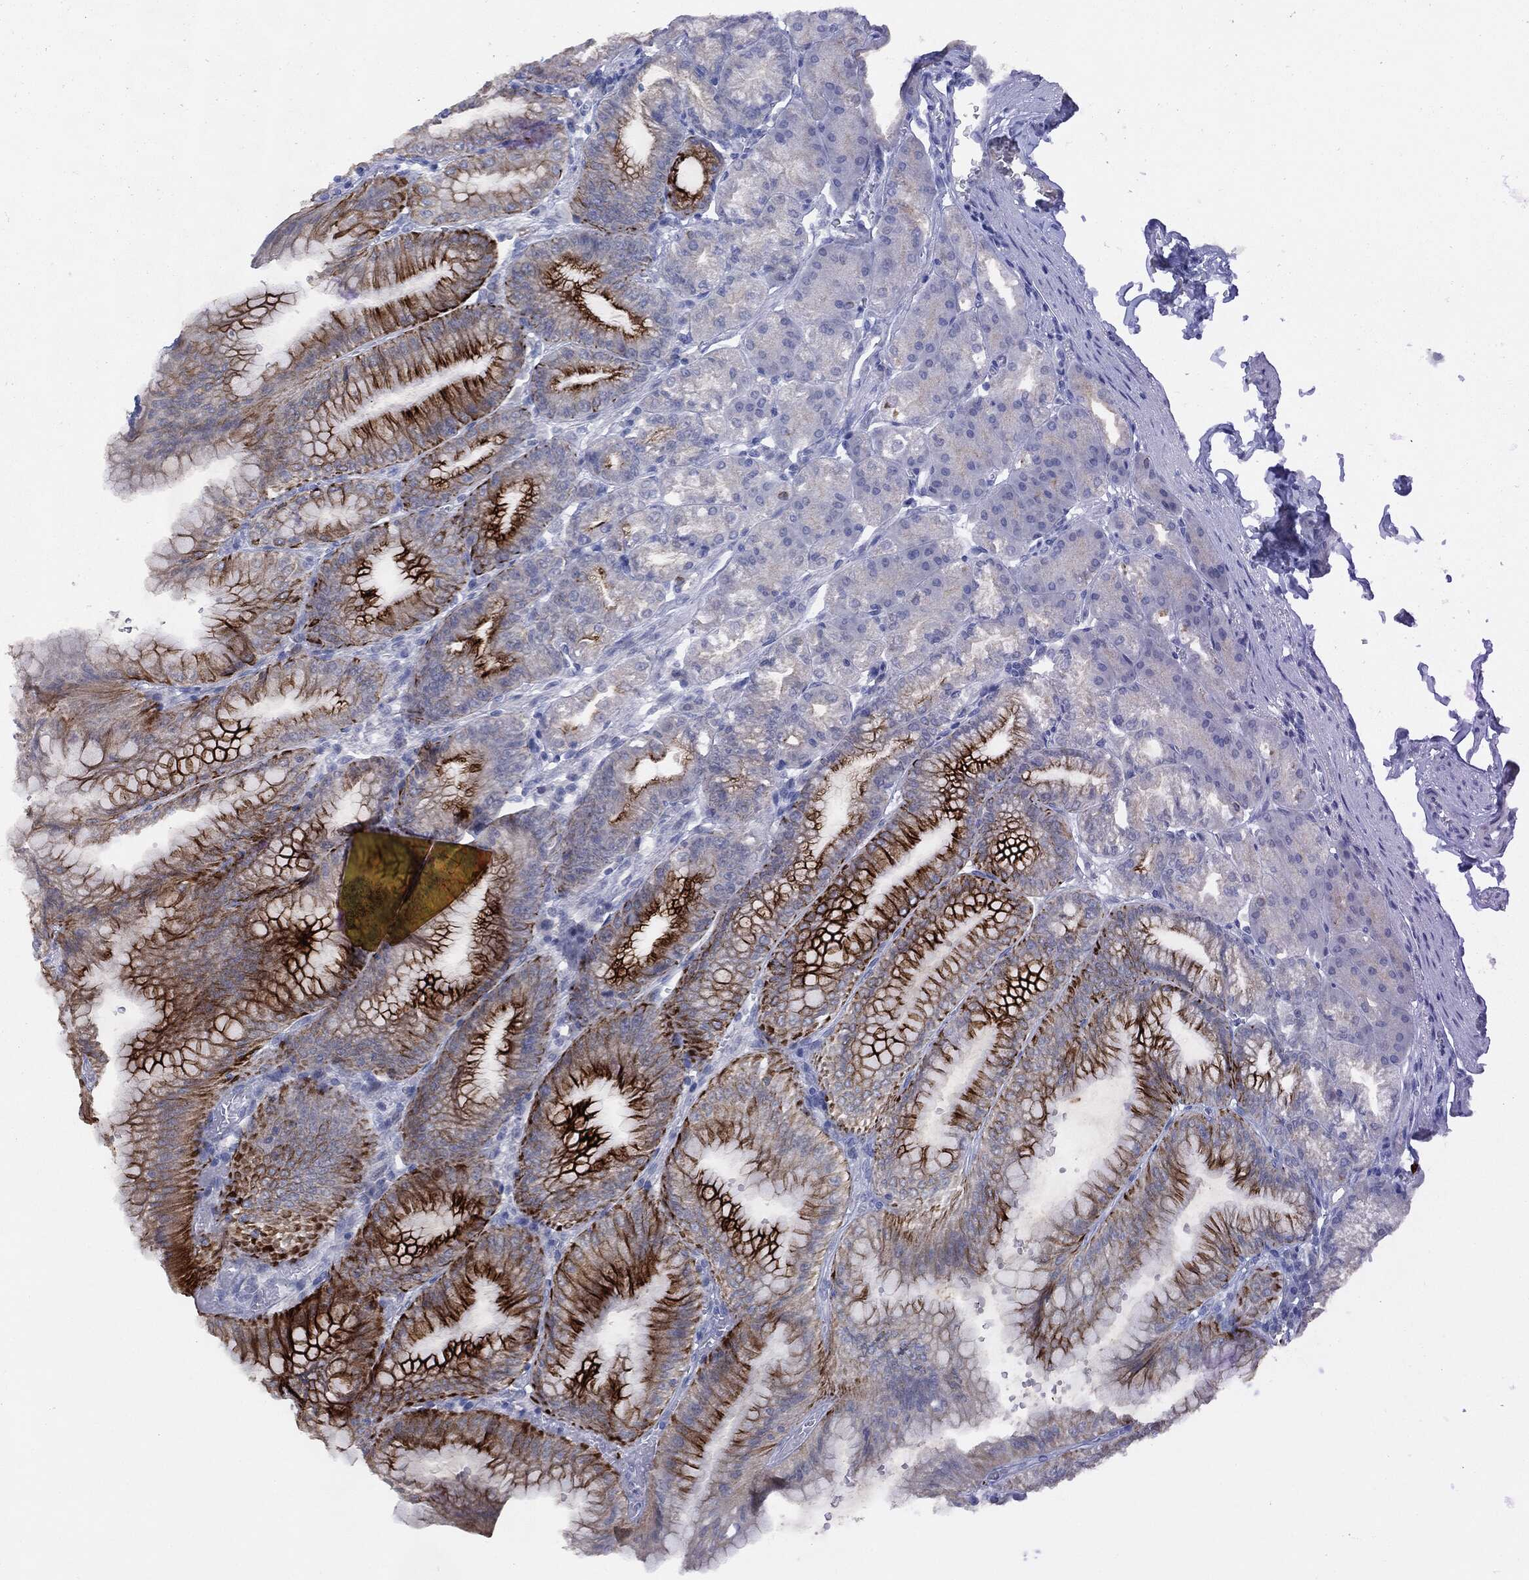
{"staining": {"intensity": "strong", "quantity": "<25%", "location": "cytoplasmic/membranous"}, "tissue": "stomach", "cell_type": "Glandular cells", "image_type": "normal", "snomed": [{"axis": "morphology", "description": "Normal tissue, NOS"}, {"axis": "topography", "description": "Stomach"}], "caption": "IHC staining of normal stomach, which shows medium levels of strong cytoplasmic/membranous positivity in about <25% of glandular cells indicating strong cytoplasmic/membranous protein expression. The staining was performed using DAB (brown) for protein detection and nuclei were counterstained in hematoxylin (blue).", "gene": "MUC1", "patient": {"sex": "male", "age": 71}}